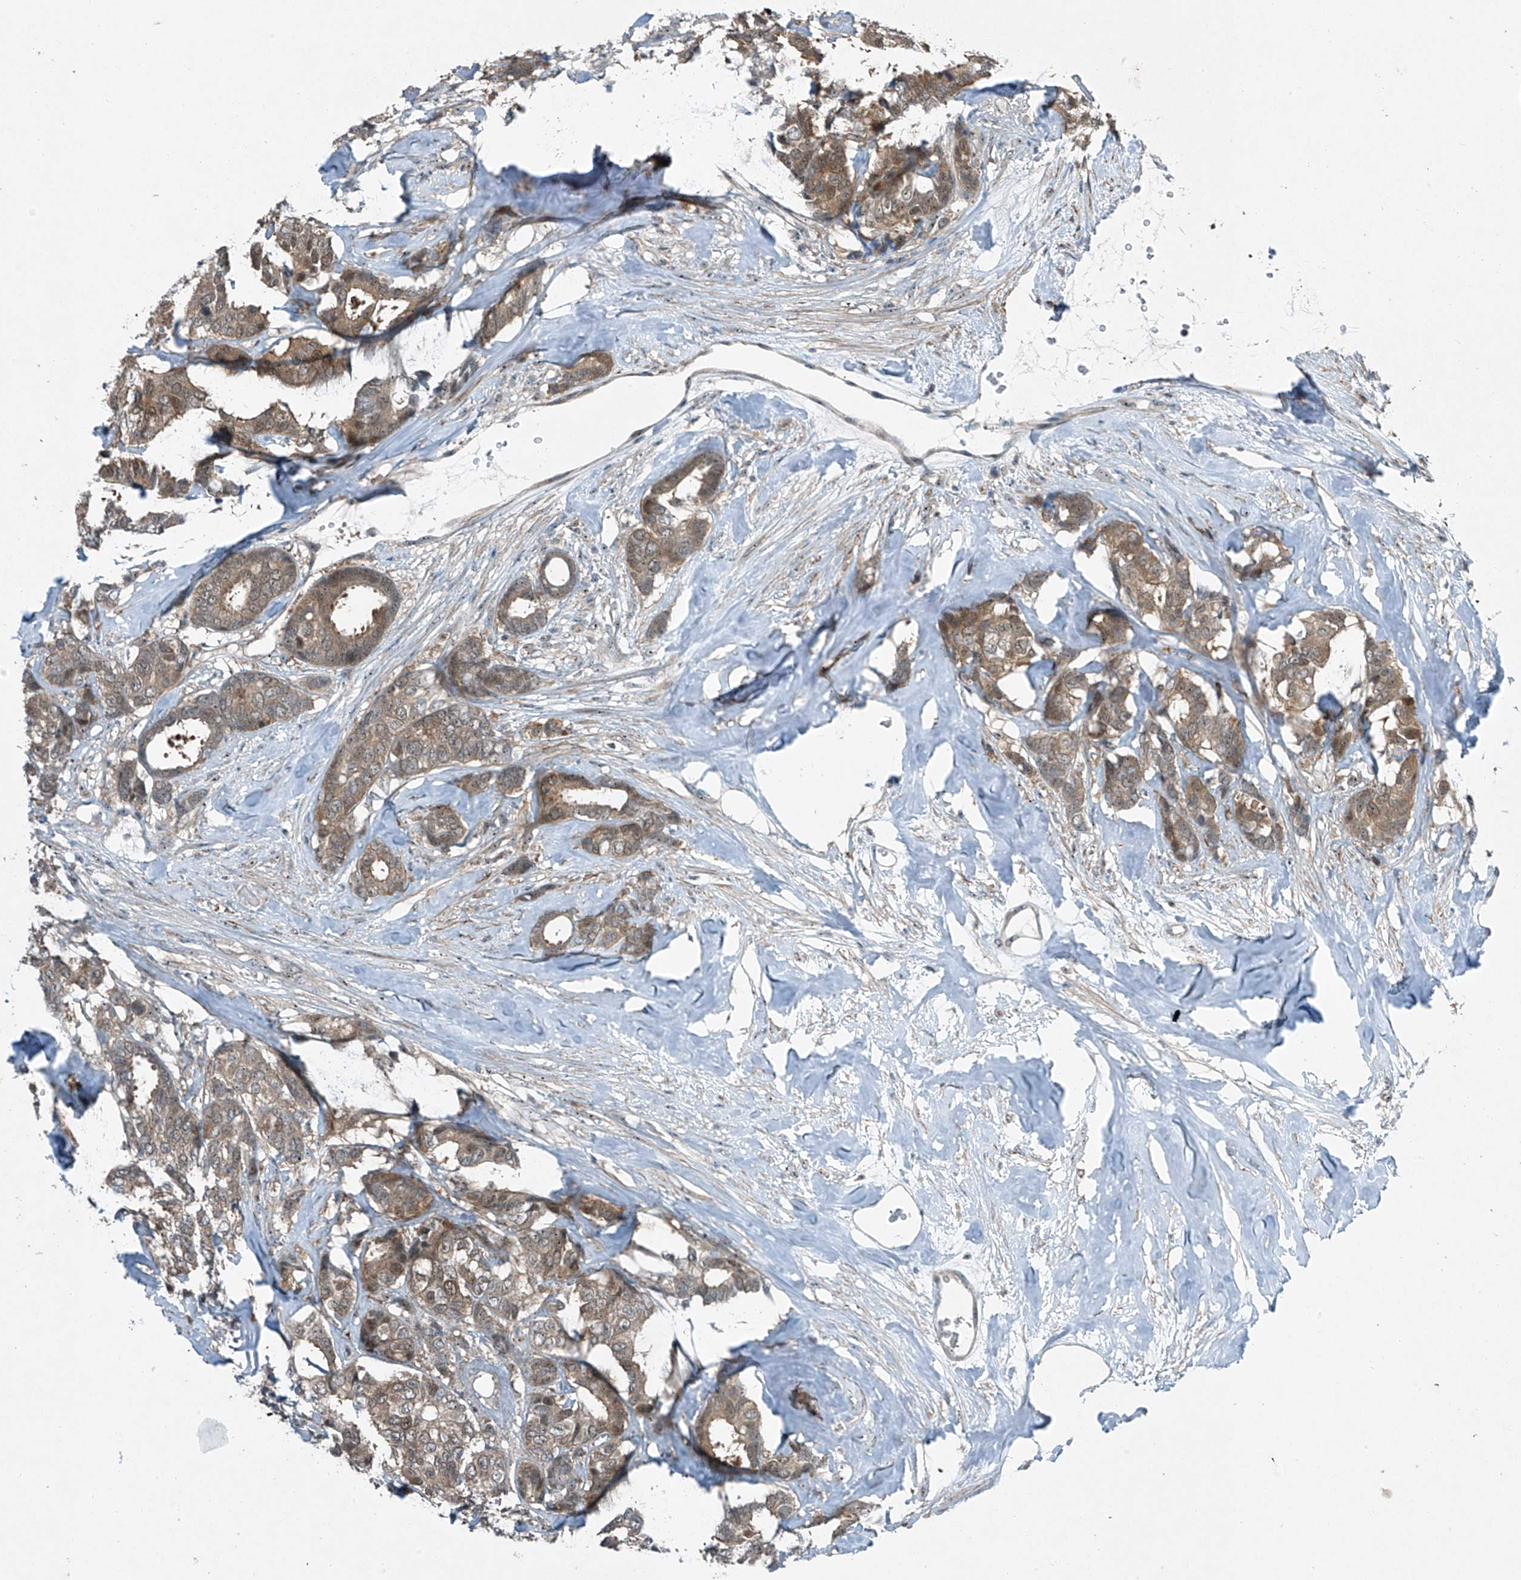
{"staining": {"intensity": "moderate", "quantity": ">75%", "location": "cytoplasmic/membranous"}, "tissue": "breast cancer", "cell_type": "Tumor cells", "image_type": "cancer", "snomed": [{"axis": "morphology", "description": "Duct carcinoma"}, {"axis": "topography", "description": "Breast"}], "caption": "Protein expression analysis of breast invasive ductal carcinoma shows moderate cytoplasmic/membranous expression in approximately >75% of tumor cells. The staining is performed using DAB (3,3'-diaminobenzidine) brown chromogen to label protein expression. The nuclei are counter-stained blue using hematoxylin.", "gene": "PPCS", "patient": {"sex": "female", "age": 87}}